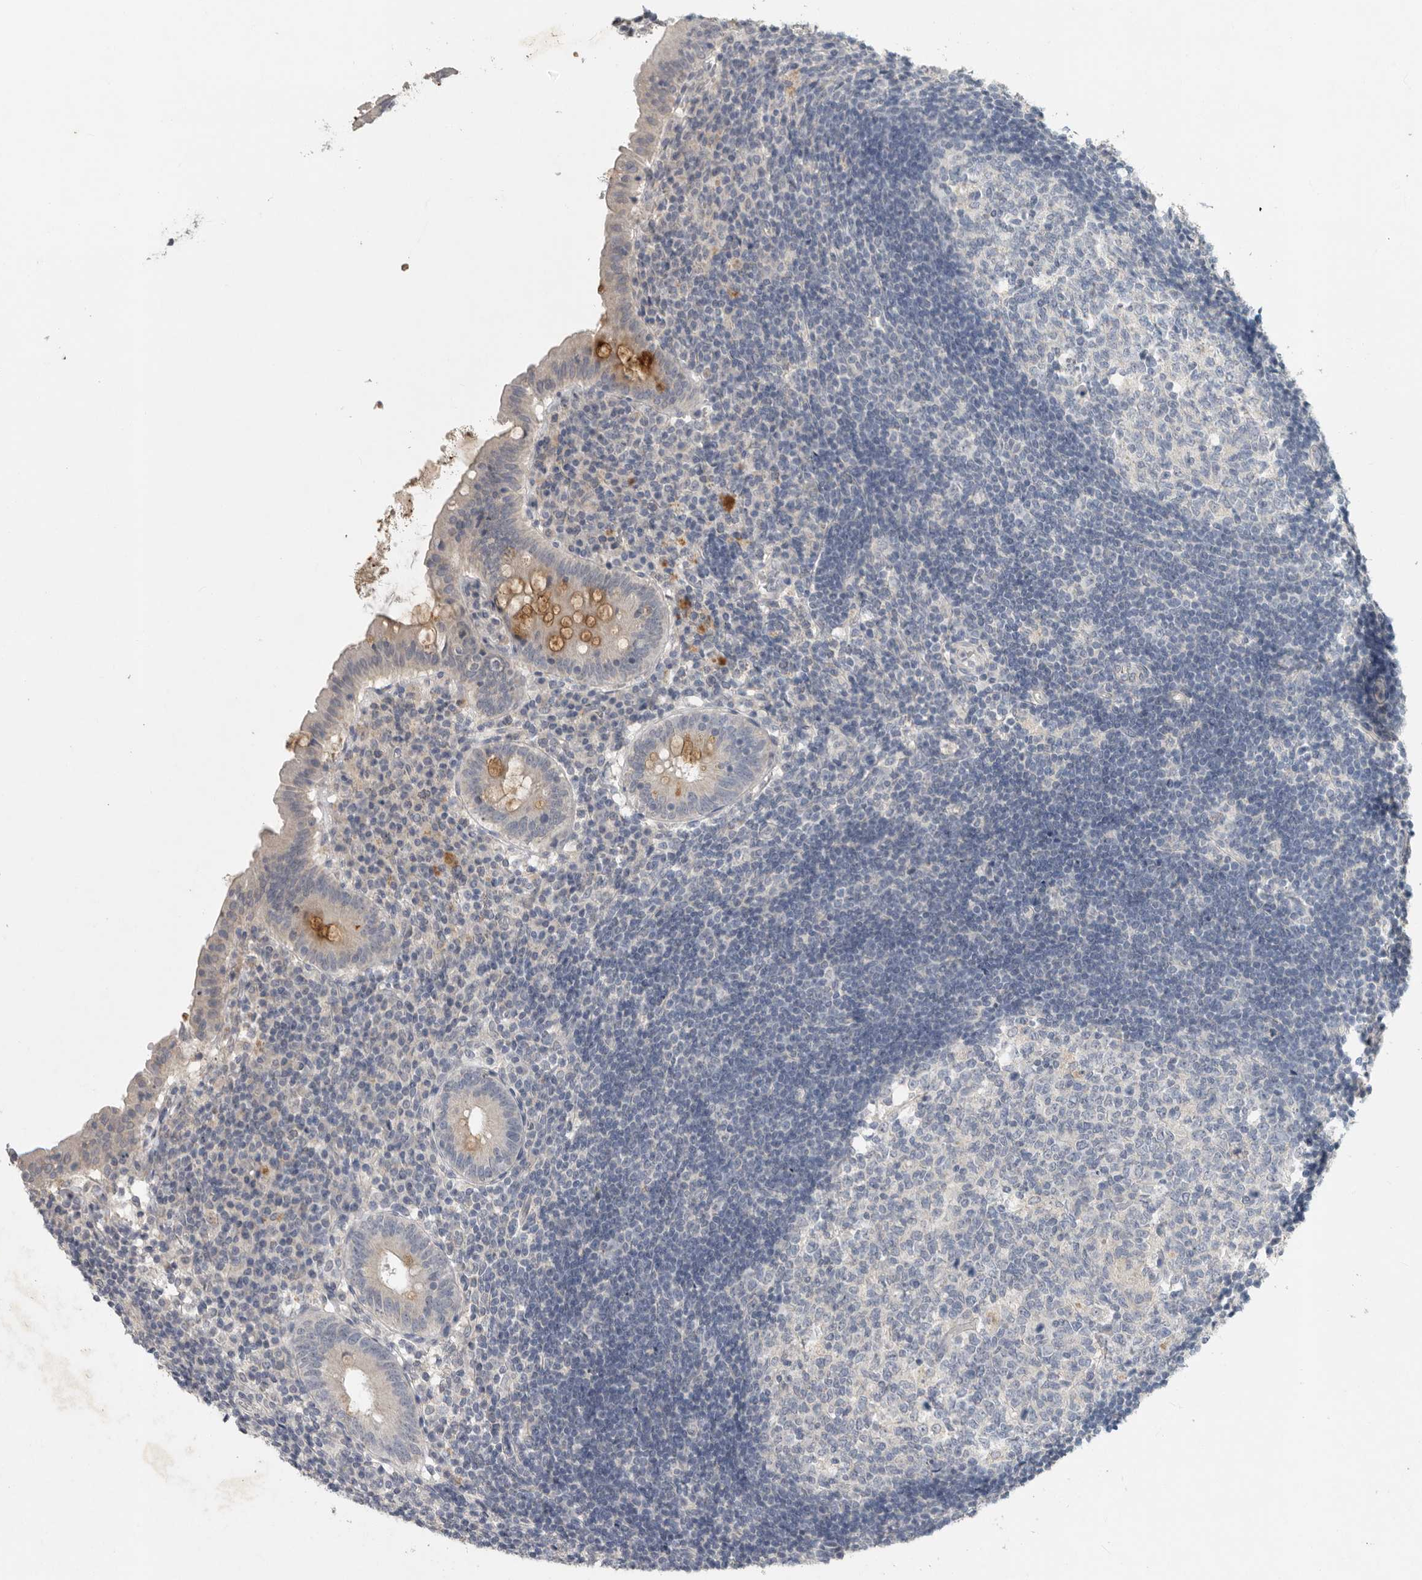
{"staining": {"intensity": "moderate", "quantity": "<25%", "location": "cytoplasmic/membranous"}, "tissue": "appendix", "cell_type": "Glandular cells", "image_type": "normal", "snomed": [{"axis": "morphology", "description": "Normal tissue, NOS"}, {"axis": "topography", "description": "Appendix"}], "caption": "IHC staining of unremarkable appendix, which shows low levels of moderate cytoplasmic/membranous staining in approximately <25% of glandular cells indicating moderate cytoplasmic/membranous protein positivity. The staining was performed using DAB (brown) for protein detection and nuclei were counterstained in hematoxylin (blue).", "gene": "REG4", "patient": {"sex": "female", "age": 54}}